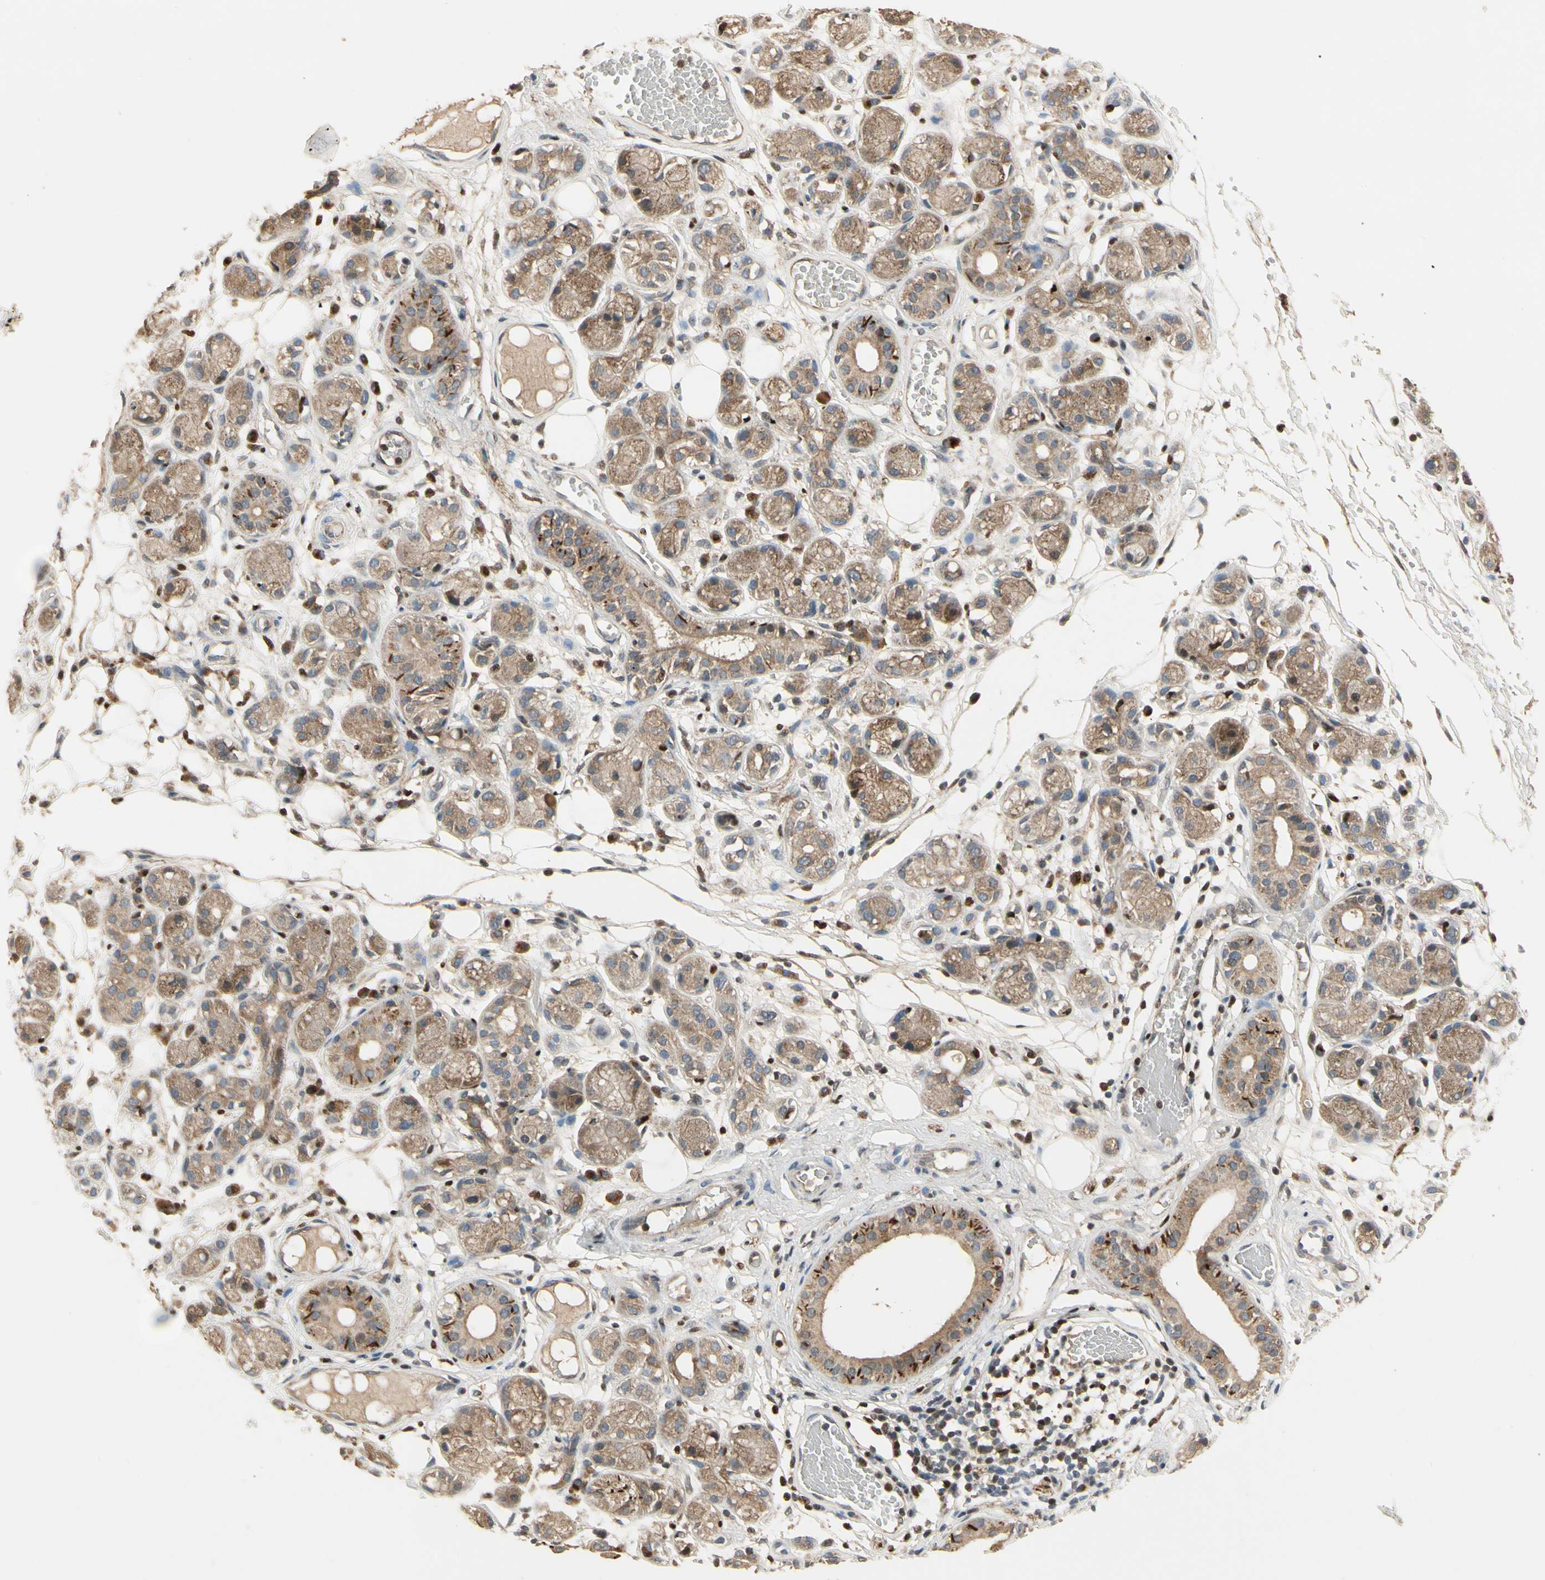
{"staining": {"intensity": "moderate", "quantity": ">75%", "location": "cytoplasmic/membranous"}, "tissue": "soft tissue", "cell_type": "Fibroblasts", "image_type": "normal", "snomed": [{"axis": "morphology", "description": "Normal tissue, NOS"}, {"axis": "morphology", "description": "Inflammation, NOS"}, {"axis": "topography", "description": "Vascular tissue"}, {"axis": "topography", "description": "Salivary gland"}], "caption": "Fibroblasts exhibit moderate cytoplasmic/membranous staining in about >75% of cells in normal soft tissue. The staining was performed using DAB, with brown indicating positive protein expression. Nuclei are stained blue with hematoxylin.", "gene": "CGREF1", "patient": {"sex": "female", "age": 75}}